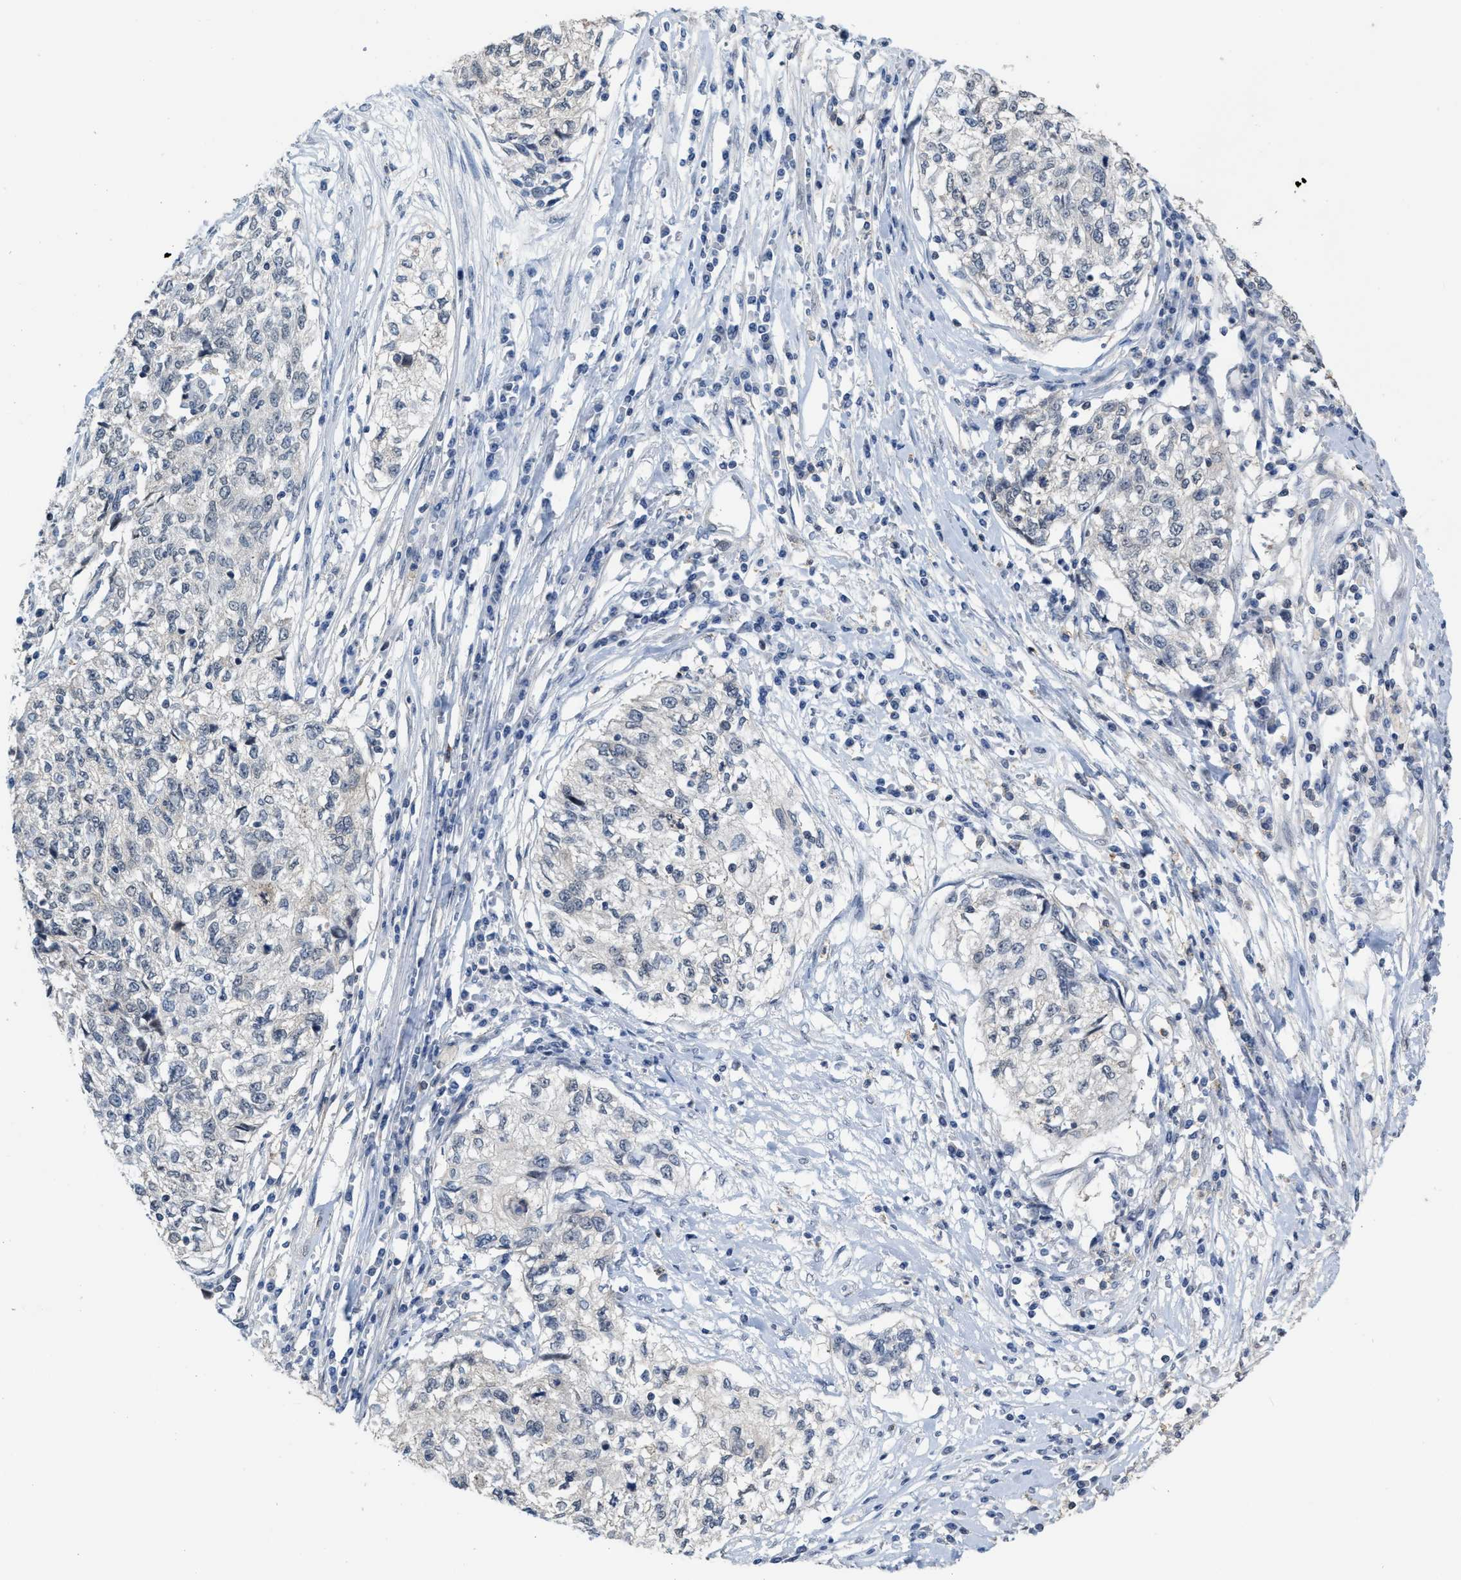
{"staining": {"intensity": "negative", "quantity": "none", "location": "none"}, "tissue": "cervical cancer", "cell_type": "Tumor cells", "image_type": "cancer", "snomed": [{"axis": "morphology", "description": "Squamous cell carcinoma, NOS"}, {"axis": "topography", "description": "Cervix"}], "caption": "Immunohistochemistry (IHC) histopathology image of neoplastic tissue: human cervical squamous cell carcinoma stained with DAB reveals no significant protein staining in tumor cells.", "gene": "BAIAP2L1", "patient": {"sex": "female", "age": 57}}